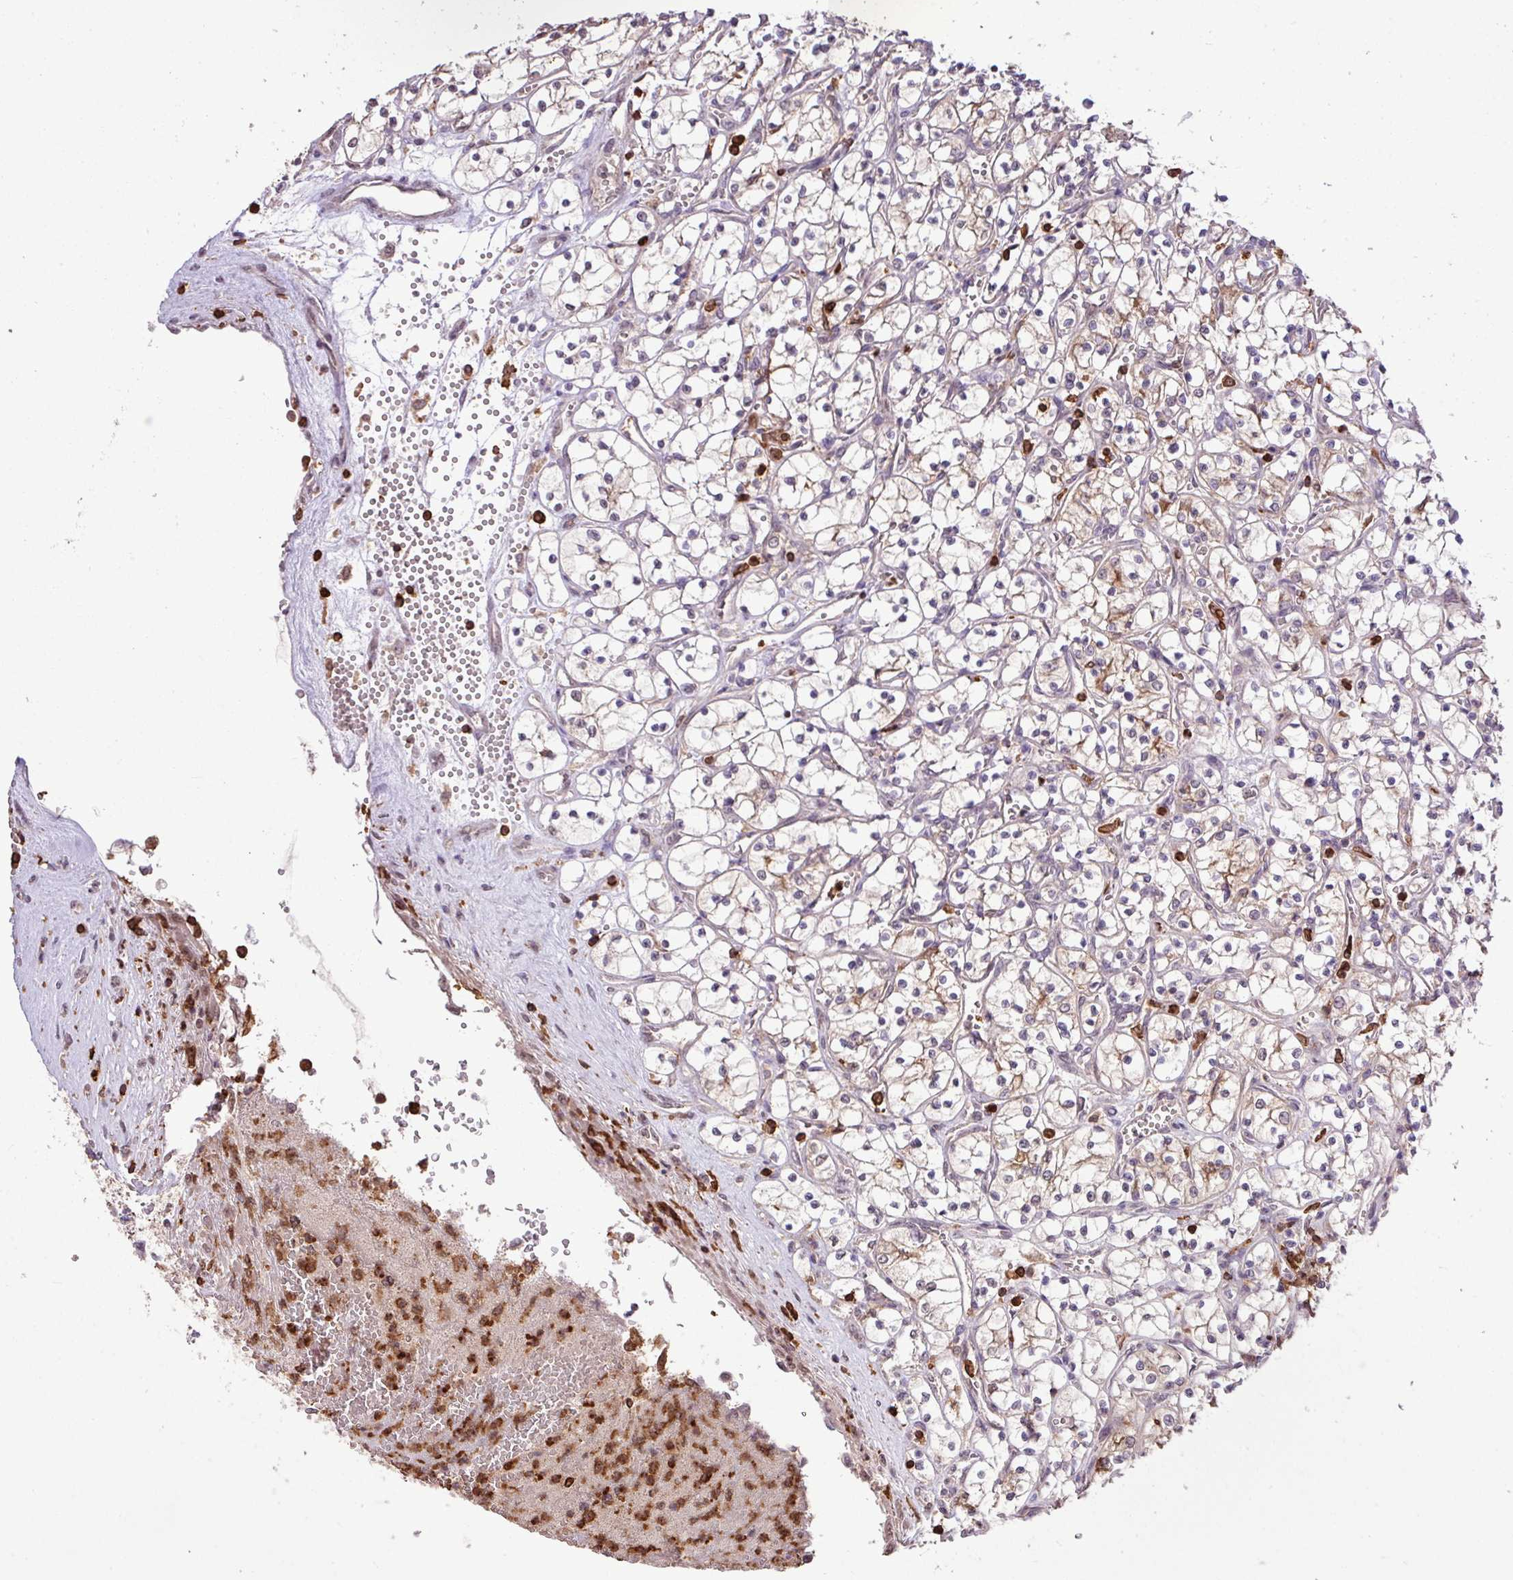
{"staining": {"intensity": "negative", "quantity": "none", "location": "none"}, "tissue": "renal cancer", "cell_type": "Tumor cells", "image_type": "cancer", "snomed": [{"axis": "morphology", "description": "Adenocarcinoma, NOS"}, {"axis": "topography", "description": "Kidney"}], "caption": "Tumor cells are negative for brown protein staining in renal cancer. The staining was performed using DAB (3,3'-diaminobenzidine) to visualize the protein expression in brown, while the nuclei were stained in blue with hematoxylin (Magnification: 20x).", "gene": "GON7", "patient": {"sex": "female", "age": 69}}